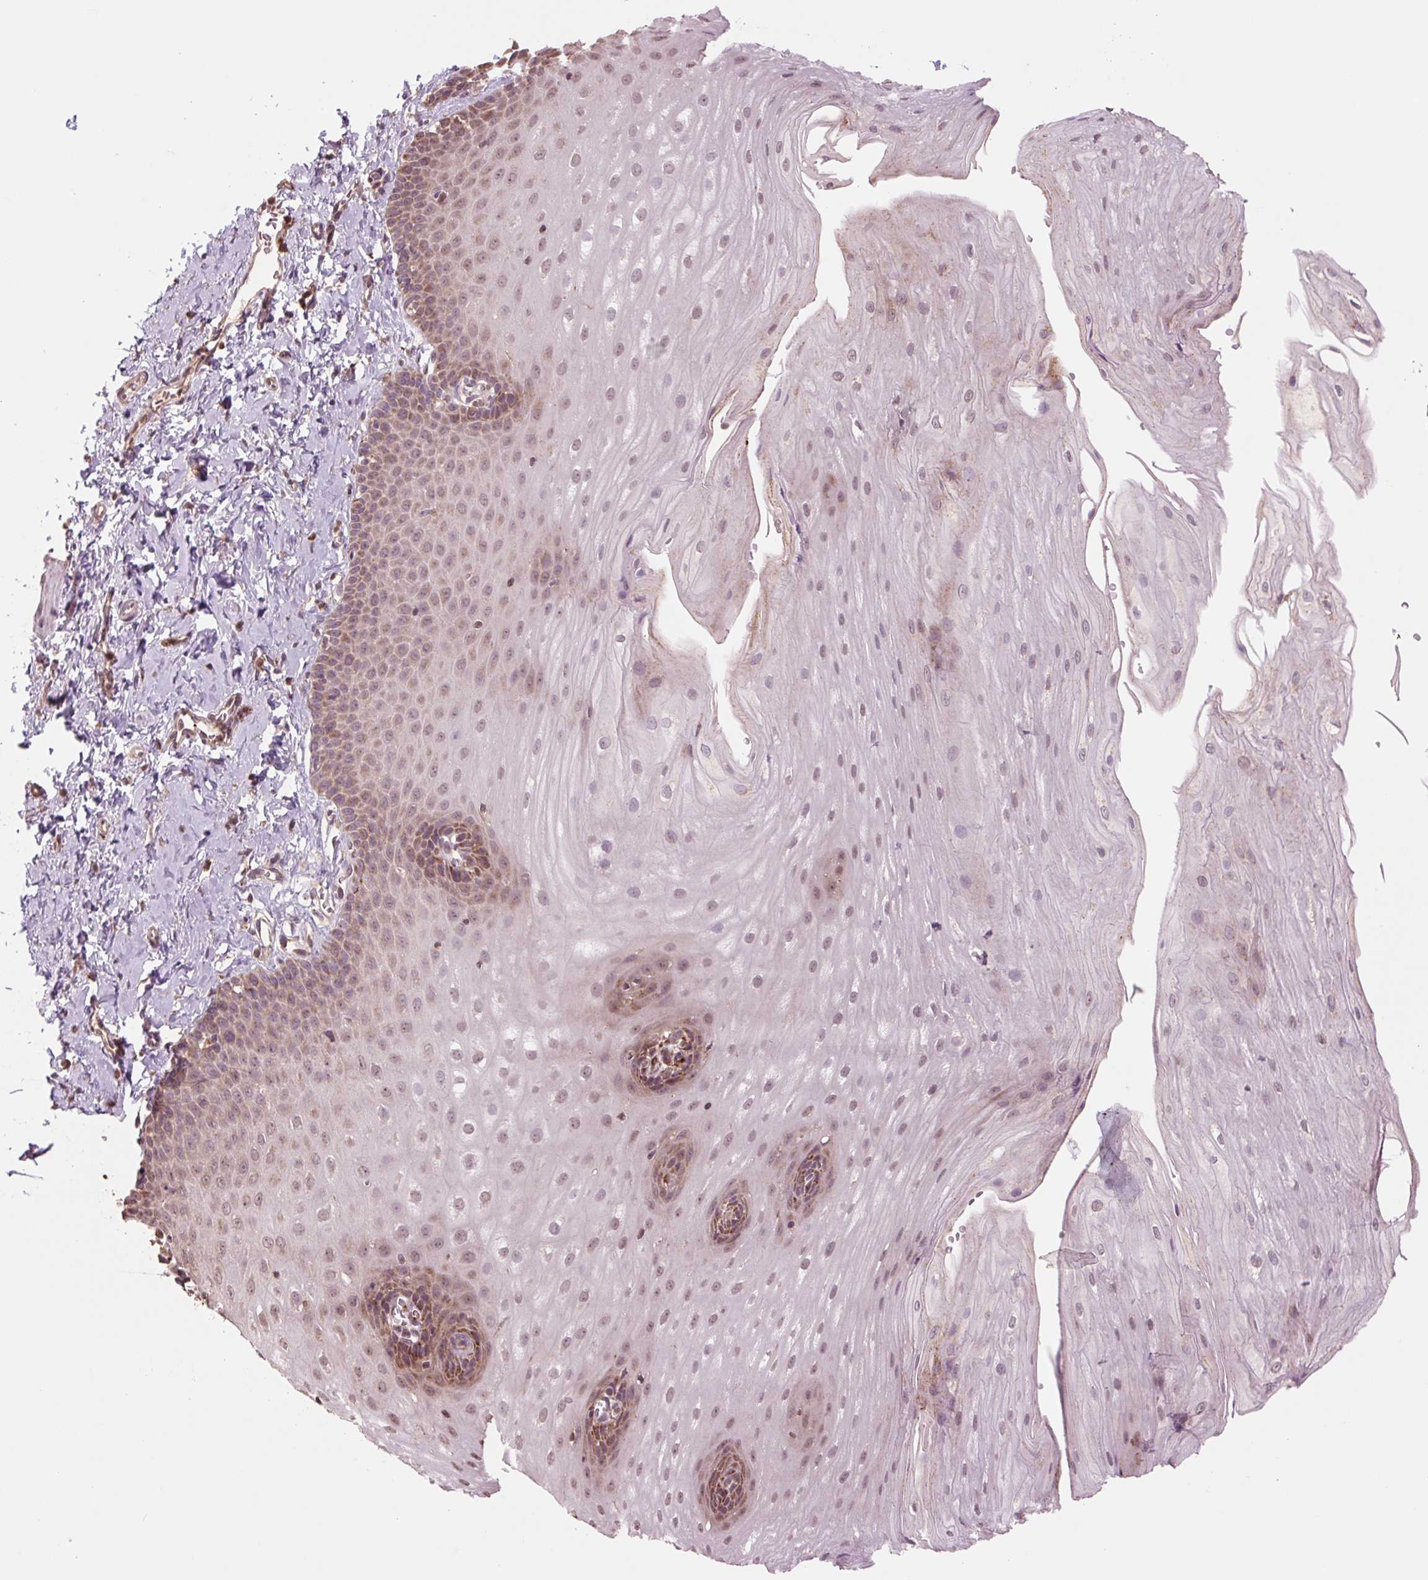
{"staining": {"intensity": "moderate", "quantity": ">75%", "location": "cytoplasmic/membranous,nuclear"}, "tissue": "esophagus", "cell_type": "Squamous epithelial cells", "image_type": "normal", "snomed": [{"axis": "morphology", "description": "Normal tissue, NOS"}, {"axis": "topography", "description": "Esophagus"}], "caption": "High-magnification brightfield microscopy of normal esophagus stained with DAB (brown) and counterstained with hematoxylin (blue). squamous epithelial cells exhibit moderate cytoplasmic/membranous,nuclear positivity is seen in approximately>75% of cells. (DAB (3,3'-diaminobenzidine) IHC with brightfield microscopy, high magnification).", "gene": "TMEM160", "patient": {"sex": "male", "age": 70}}